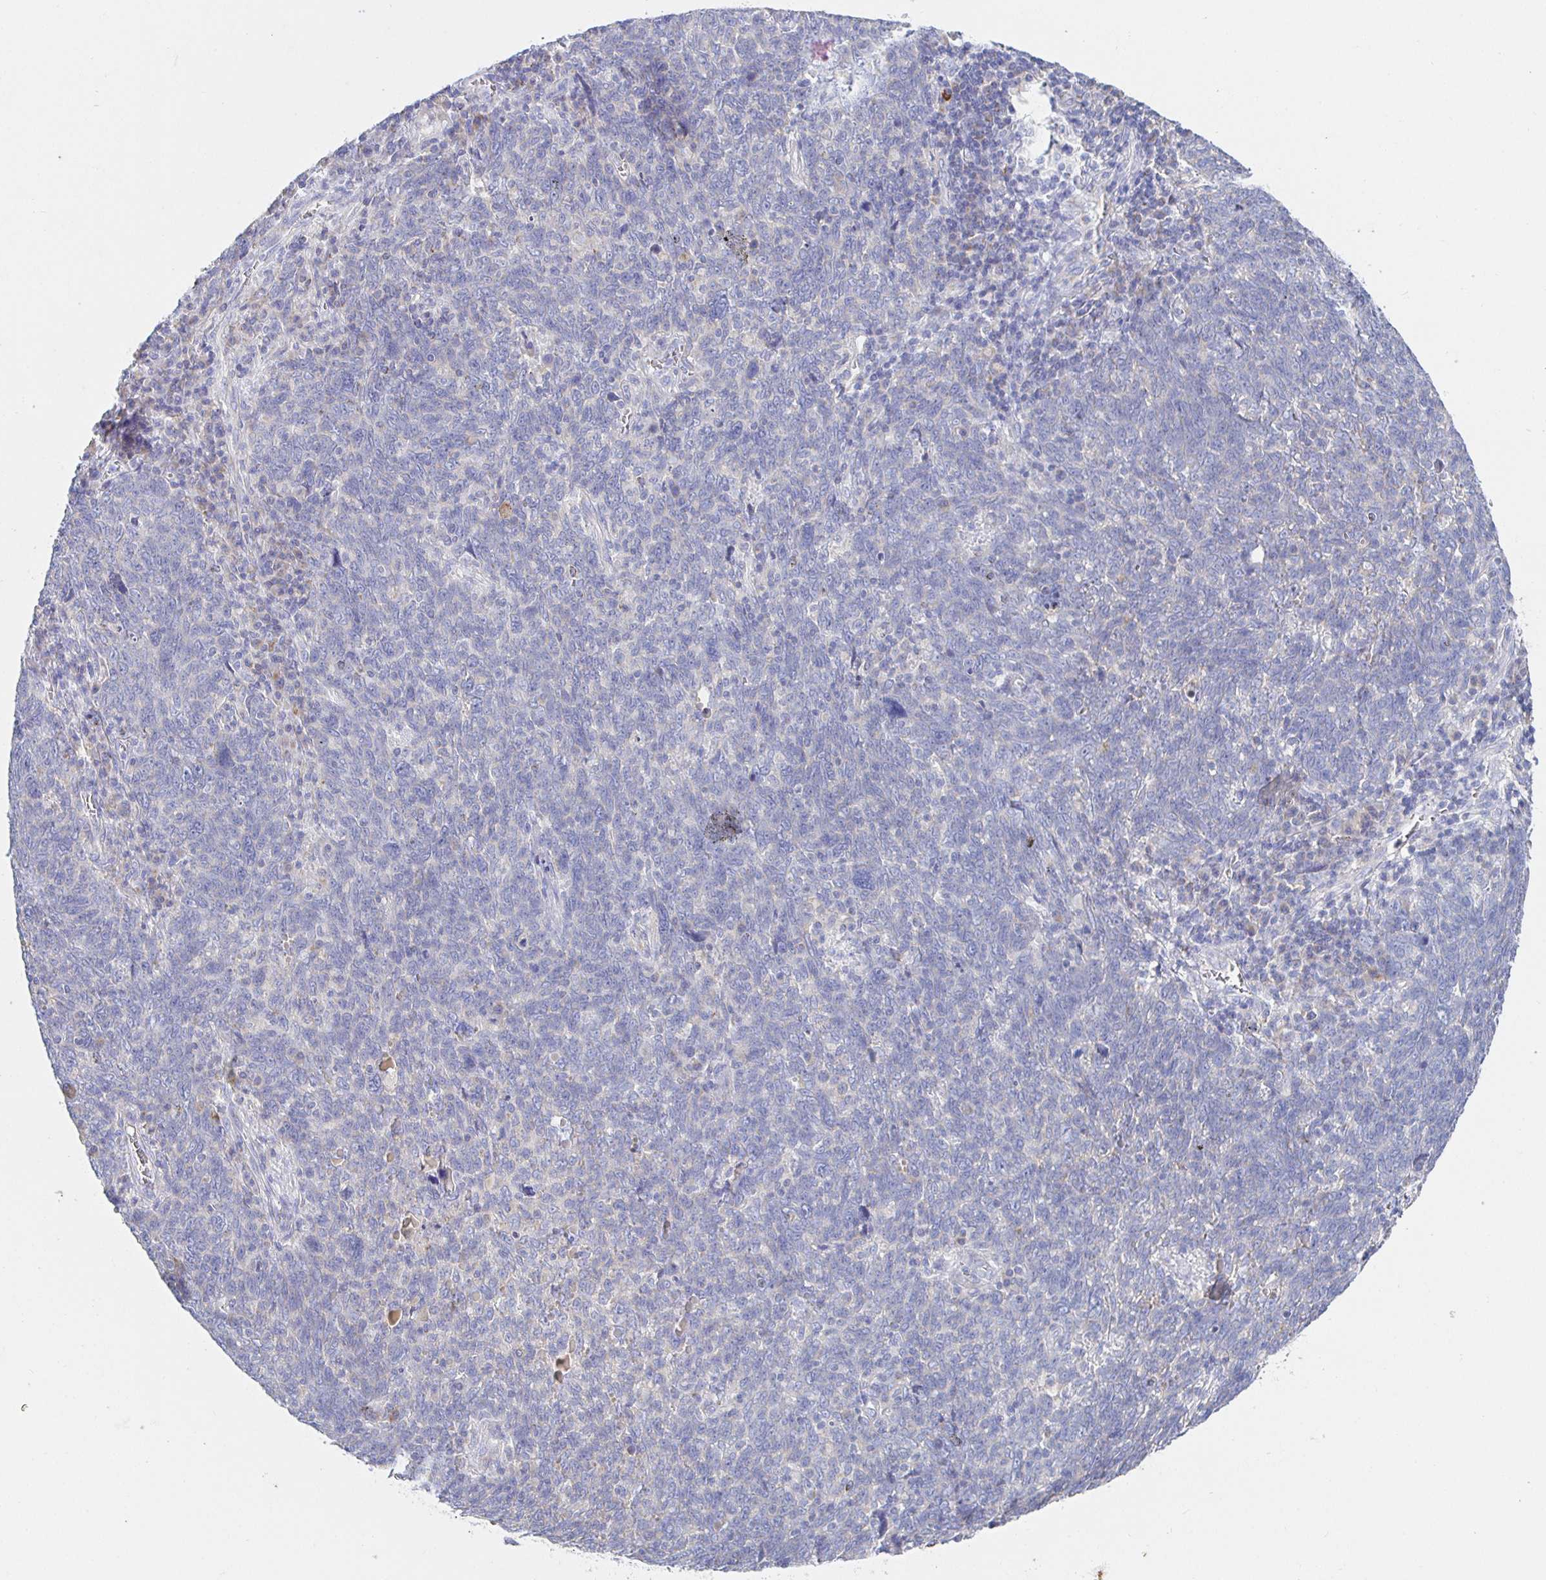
{"staining": {"intensity": "negative", "quantity": "none", "location": "none"}, "tissue": "lung cancer", "cell_type": "Tumor cells", "image_type": "cancer", "snomed": [{"axis": "morphology", "description": "Squamous cell carcinoma, NOS"}, {"axis": "topography", "description": "Lung"}], "caption": "An immunohistochemistry (IHC) micrograph of lung cancer is shown. There is no staining in tumor cells of lung cancer.", "gene": "SYNGR4", "patient": {"sex": "female", "age": 72}}